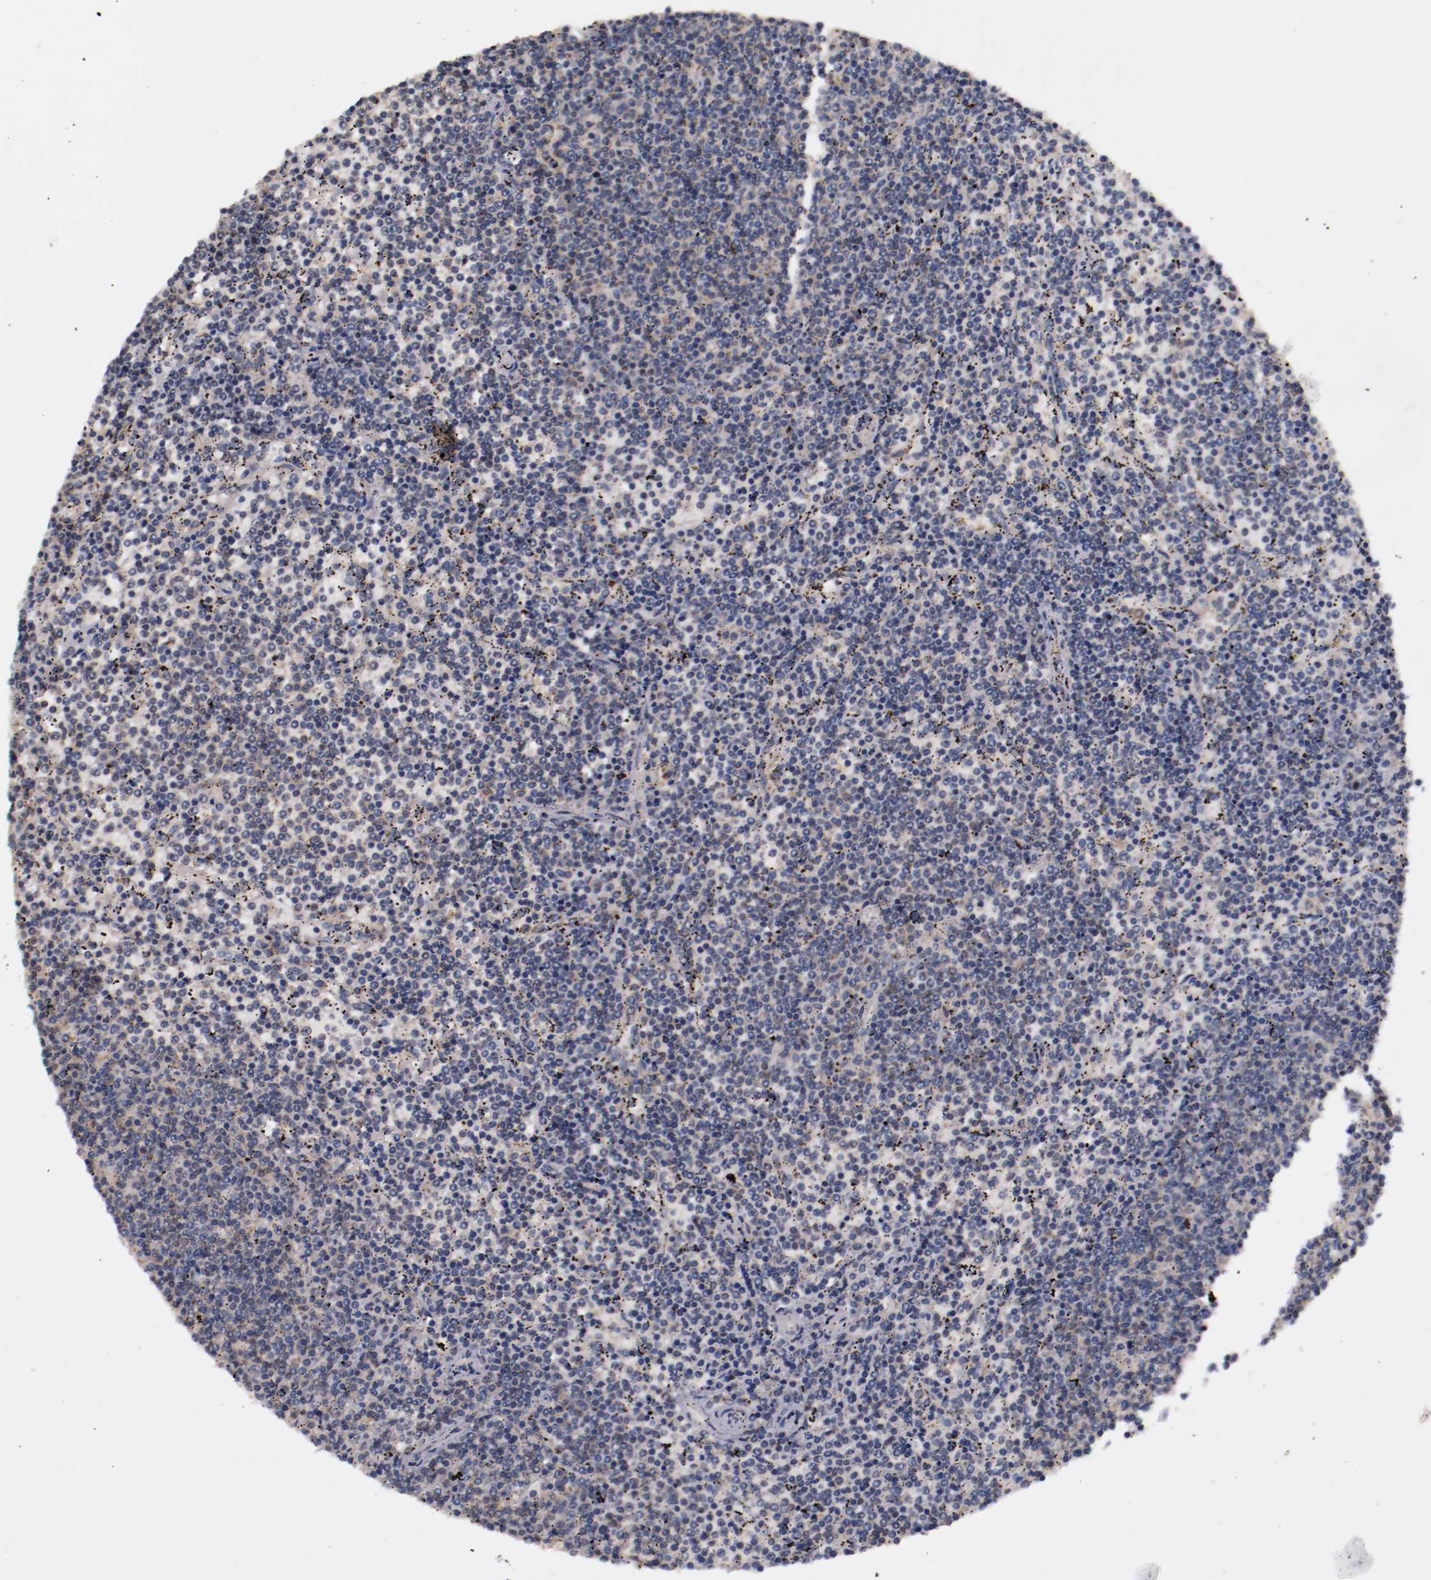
{"staining": {"intensity": "negative", "quantity": "none", "location": "none"}, "tissue": "lymphoma", "cell_type": "Tumor cells", "image_type": "cancer", "snomed": [{"axis": "morphology", "description": "Malignant lymphoma, non-Hodgkin's type, Low grade"}, {"axis": "topography", "description": "Spleen"}], "caption": "Histopathology image shows no significant protein positivity in tumor cells of lymphoma.", "gene": "FAM81A", "patient": {"sex": "female", "age": 50}}